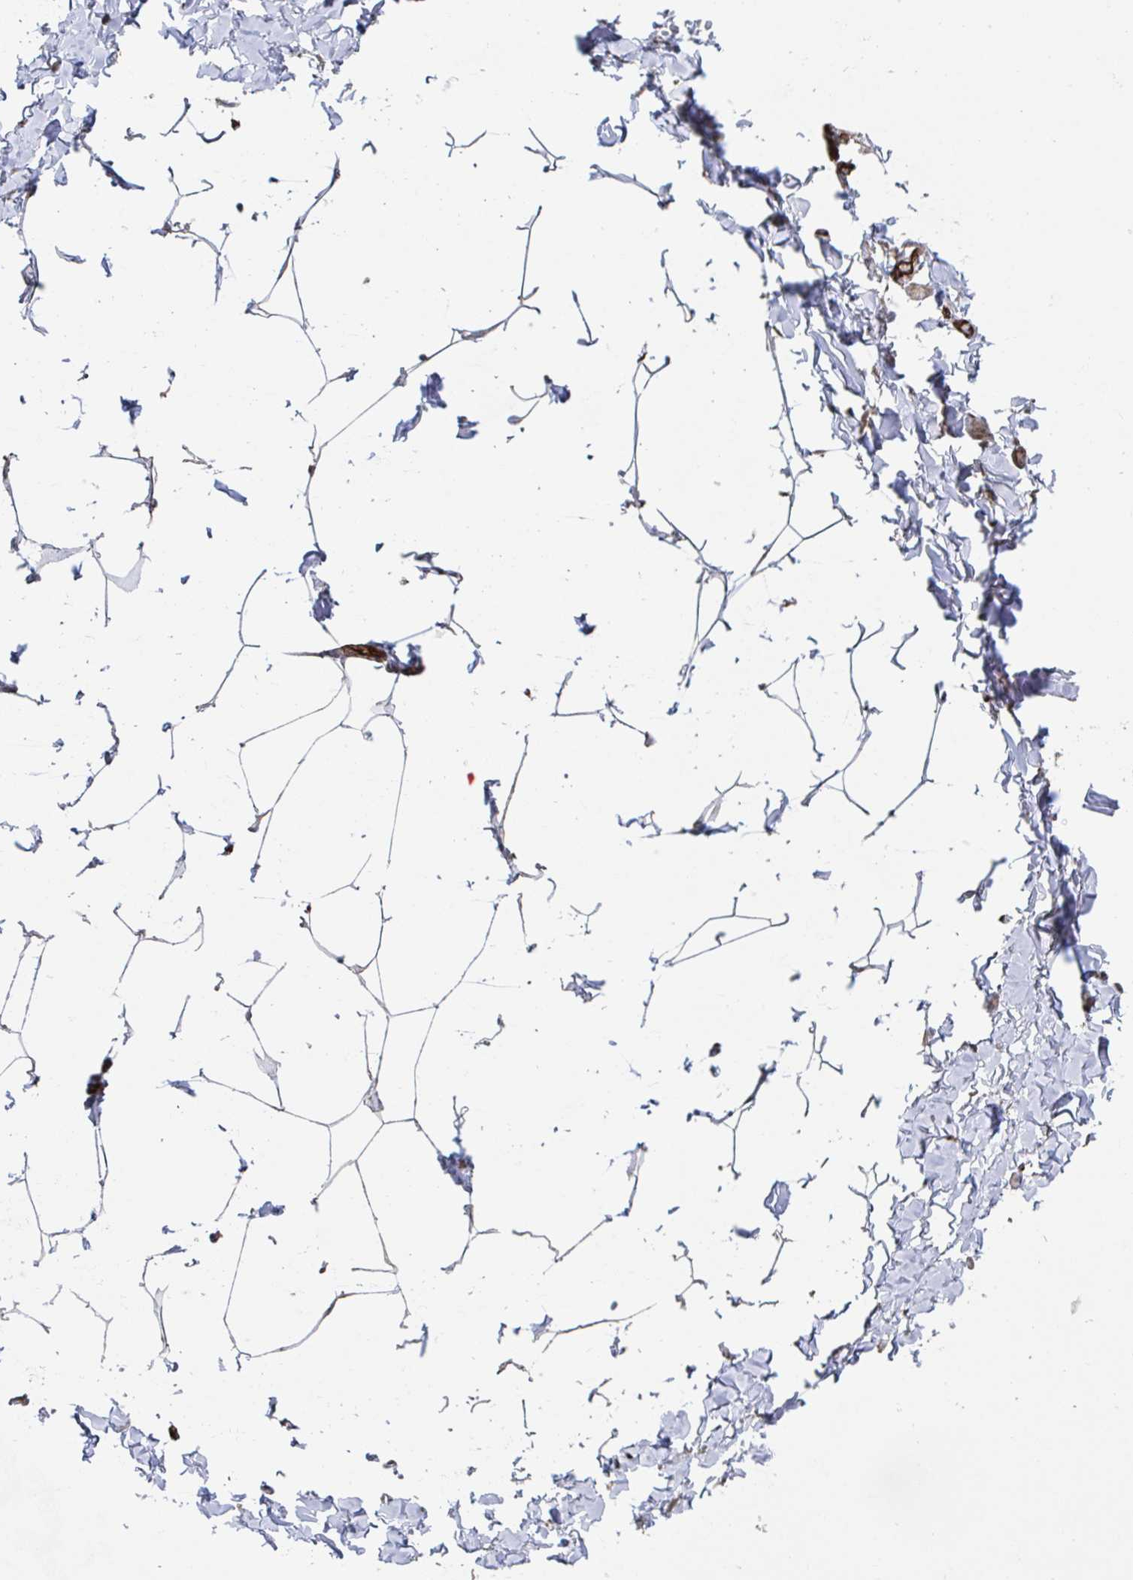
{"staining": {"intensity": "negative", "quantity": "none", "location": "none"}, "tissue": "adipose tissue", "cell_type": "Adipocytes", "image_type": "normal", "snomed": [{"axis": "morphology", "description": "Normal tissue, NOS"}, {"axis": "topography", "description": "Soft tissue"}, {"axis": "topography", "description": "Adipose tissue"}, {"axis": "topography", "description": "Vascular tissue"}, {"axis": "topography", "description": "Peripheral nerve tissue"}], "caption": "Immunohistochemistry of benign human adipose tissue demonstrates no expression in adipocytes.", "gene": "DVL3", "patient": {"sex": "male", "age": 29}}